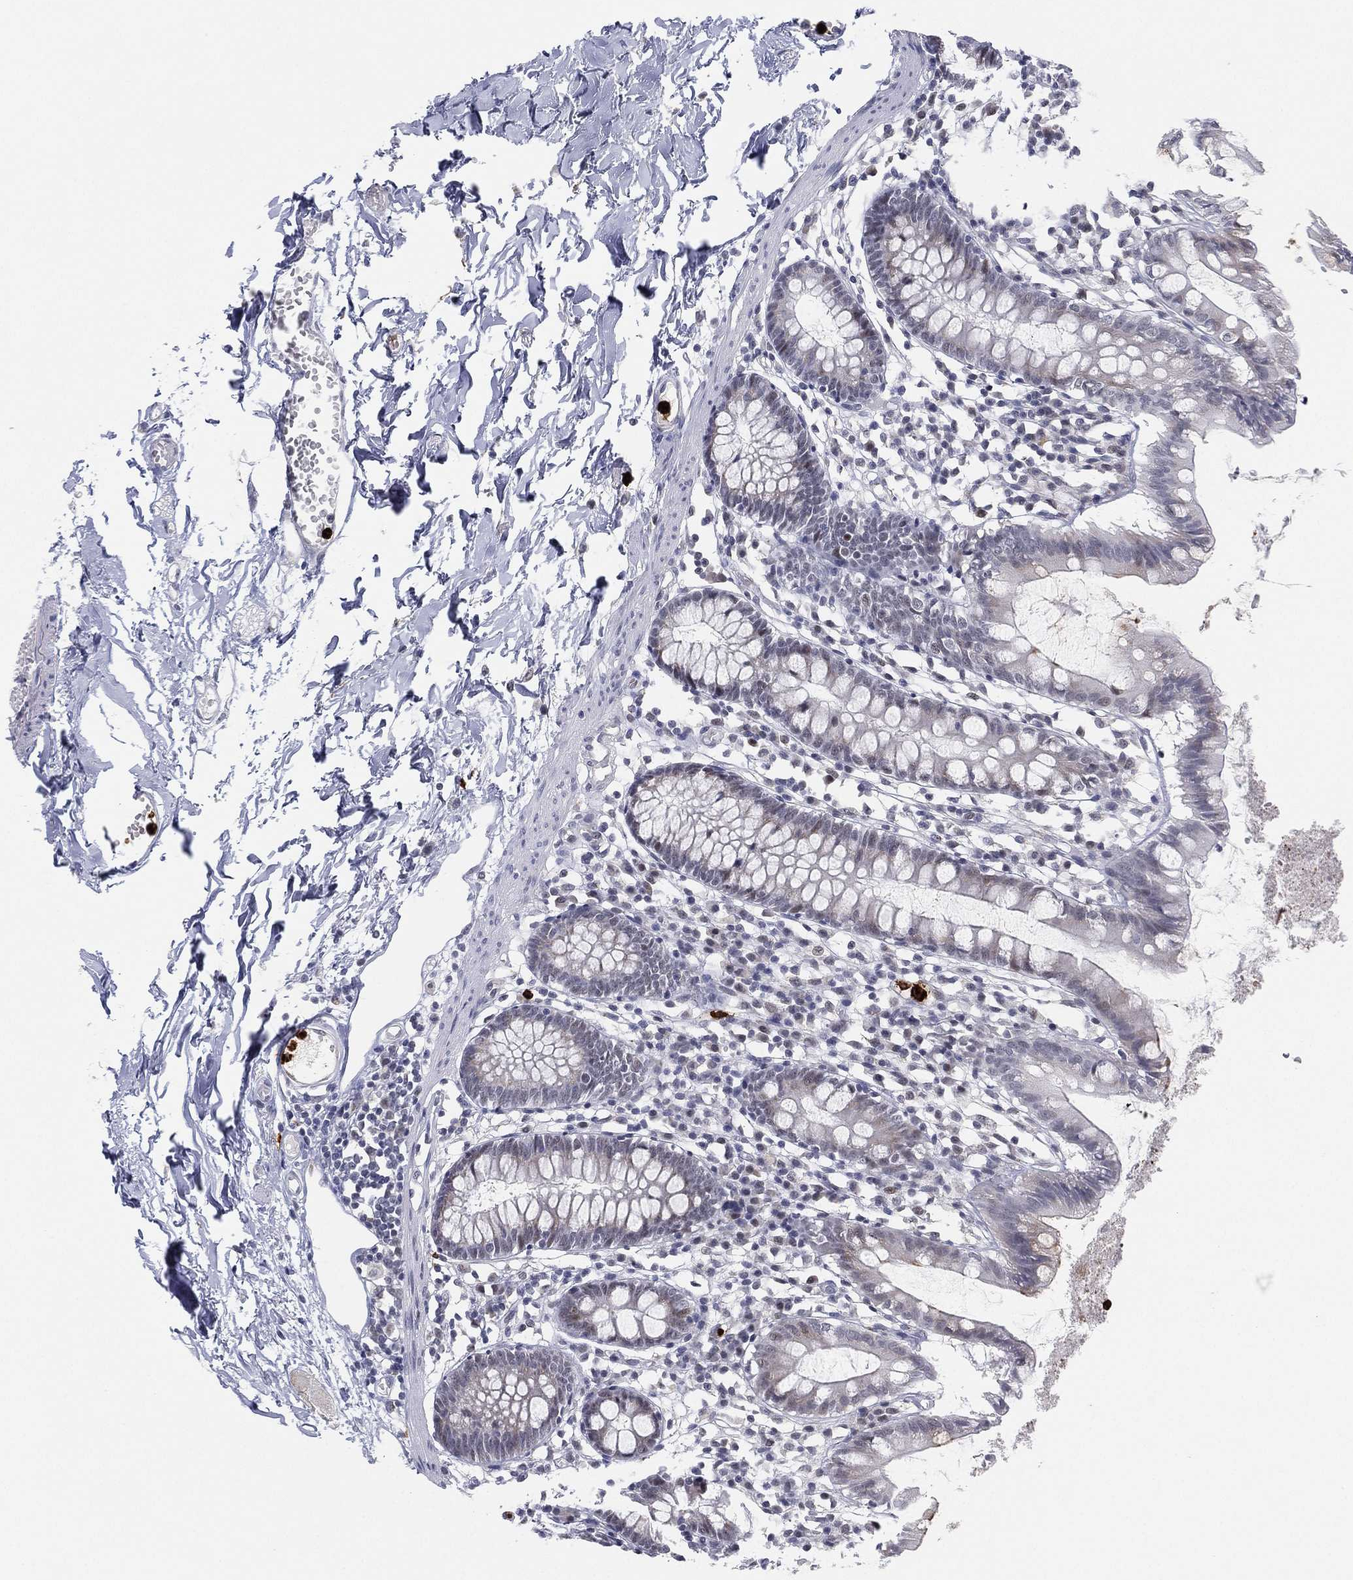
{"staining": {"intensity": "negative", "quantity": "none", "location": "none"}, "tissue": "small intestine", "cell_type": "Glandular cells", "image_type": "normal", "snomed": [{"axis": "morphology", "description": "Normal tissue, NOS"}, {"axis": "topography", "description": "Small intestine"}], "caption": "Micrograph shows no significant protein staining in glandular cells of unremarkable small intestine. Brightfield microscopy of immunohistochemistry stained with DAB (3,3'-diaminobenzidine) (brown) and hematoxylin (blue), captured at high magnification.", "gene": "CD177", "patient": {"sex": "female", "age": 90}}